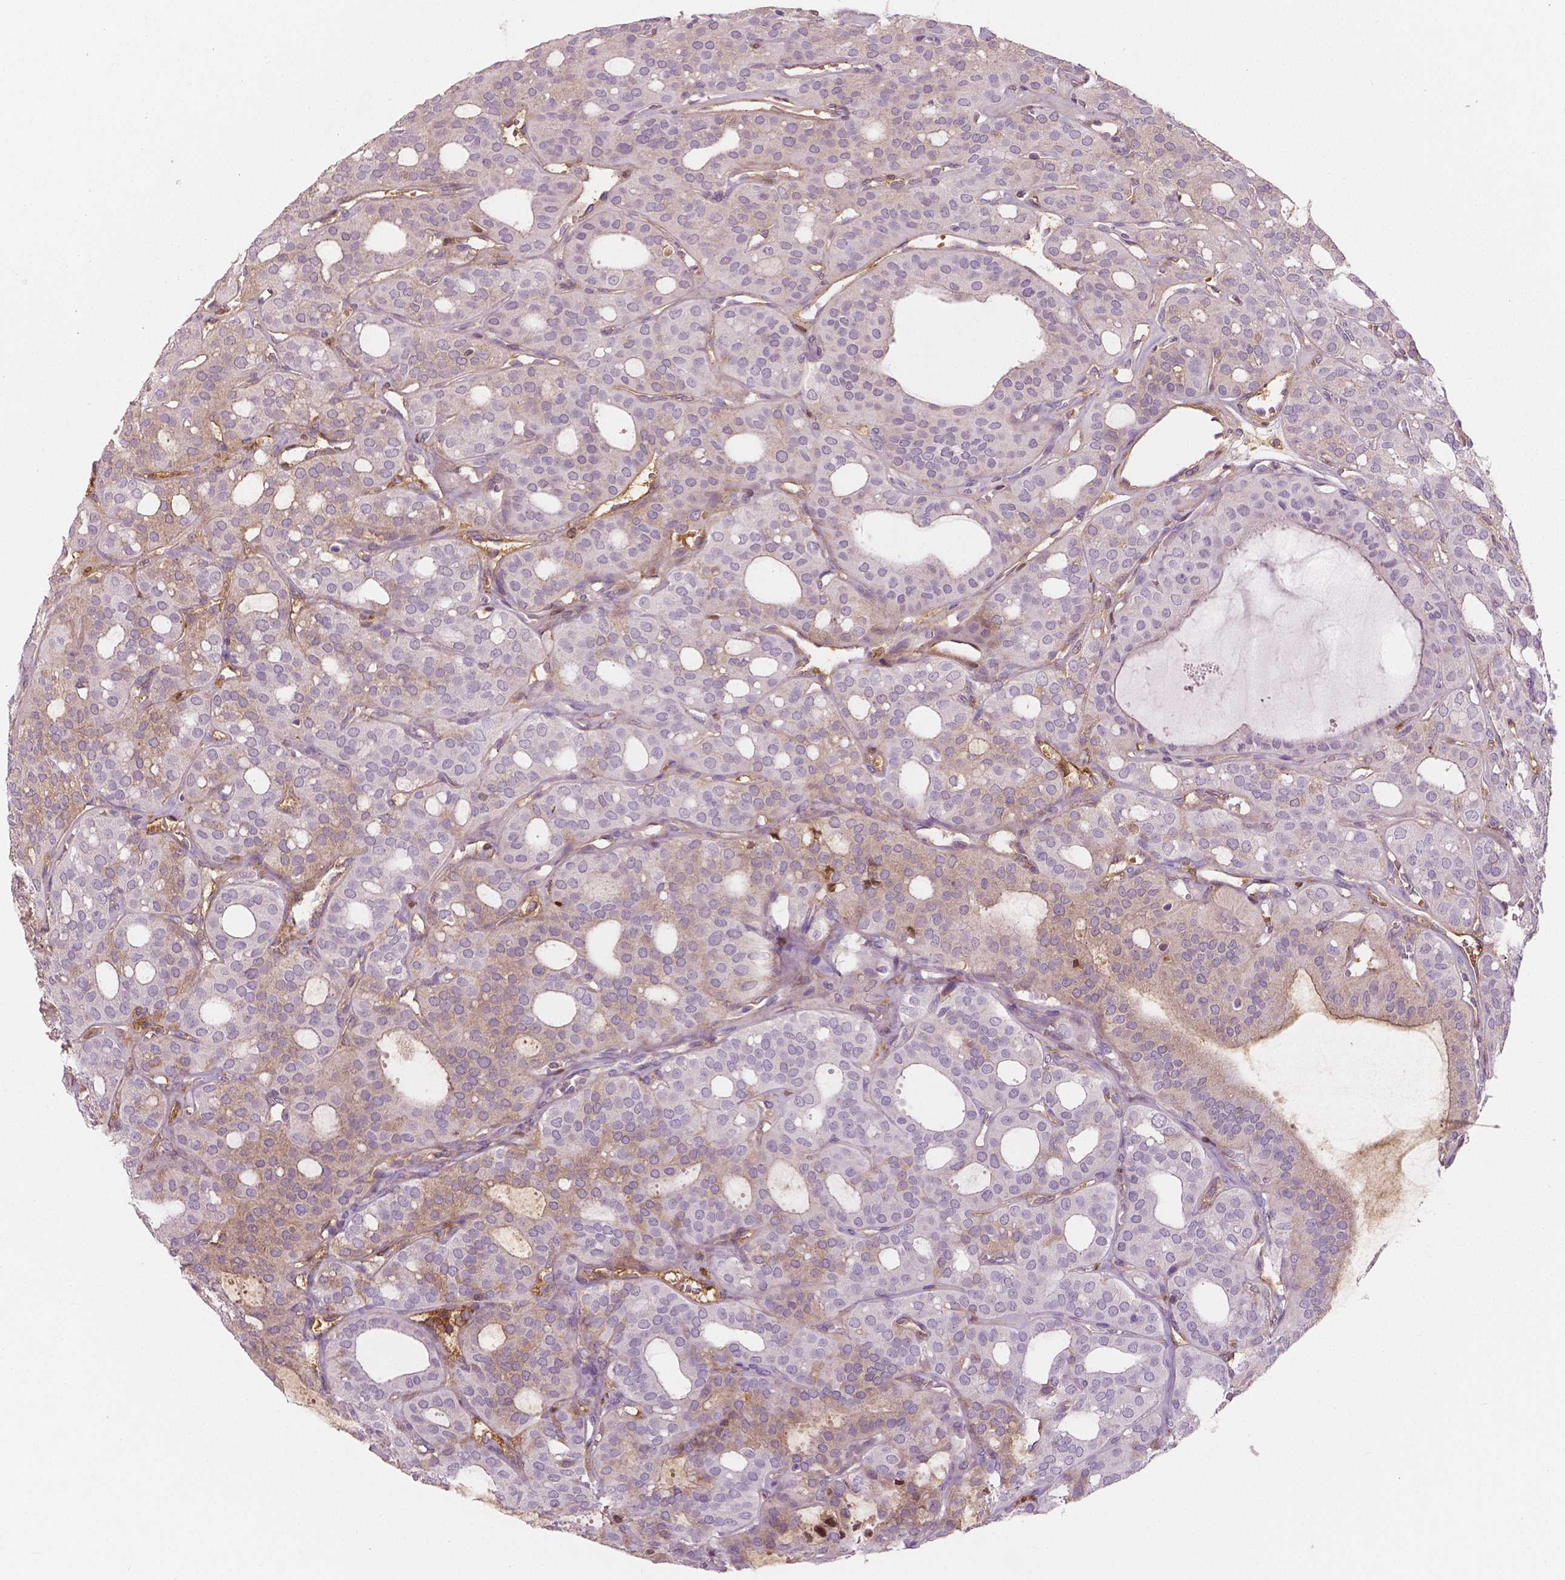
{"staining": {"intensity": "weak", "quantity": "<25%", "location": "cytoplasmic/membranous"}, "tissue": "thyroid cancer", "cell_type": "Tumor cells", "image_type": "cancer", "snomed": [{"axis": "morphology", "description": "Follicular adenoma carcinoma, NOS"}, {"axis": "topography", "description": "Thyroid gland"}], "caption": "This is an IHC histopathology image of human follicular adenoma carcinoma (thyroid). There is no expression in tumor cells.", "gene": "APOA4", "patient": {"sex": "male", "age": 75}}